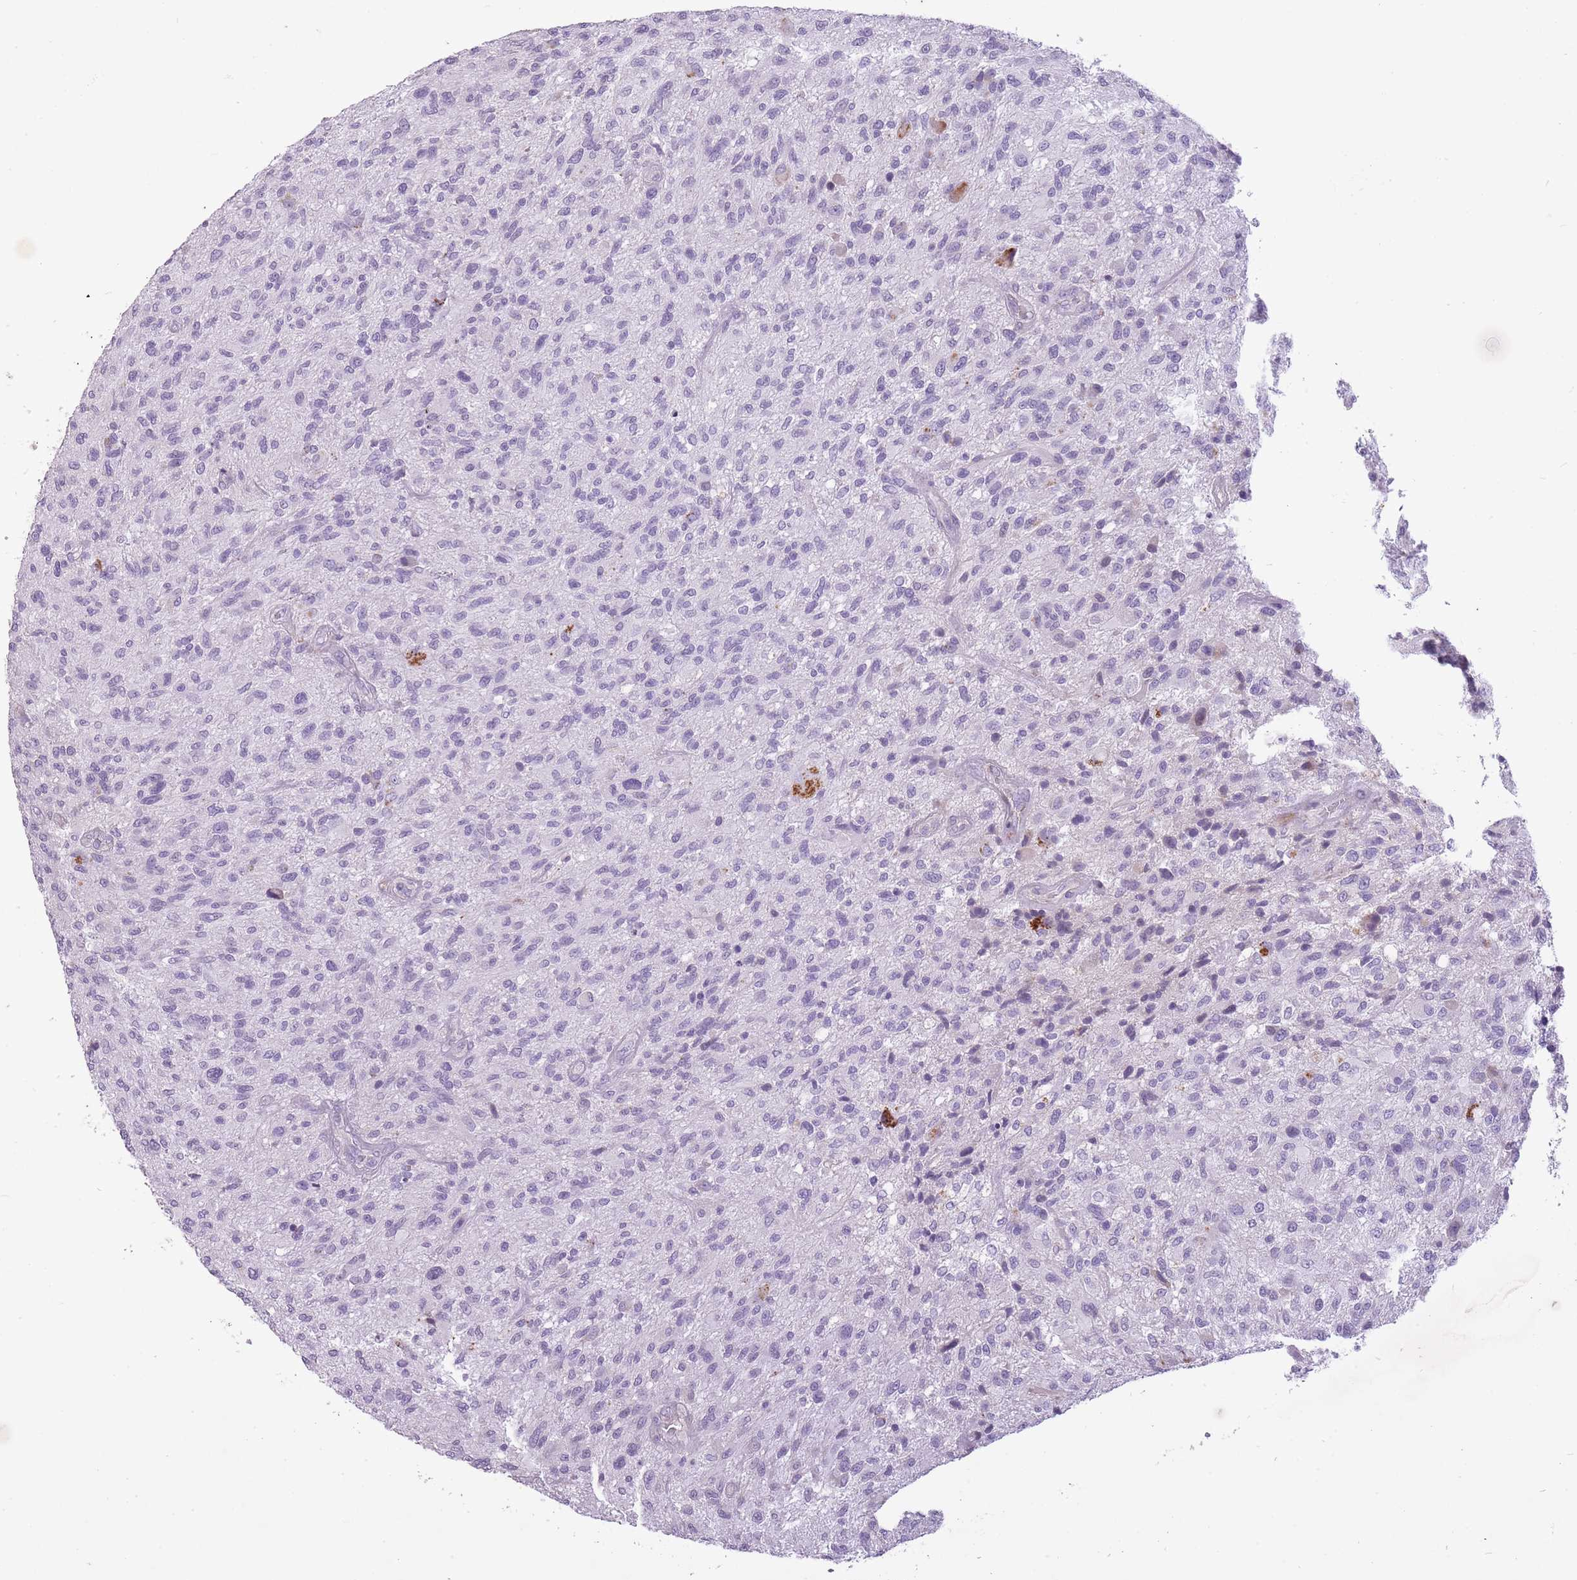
{"staining": {"intensity": "negative", "quantity": "none", "location": "none"}, "tissue": "glioma", "cell_type": "Tumor cells", "image_type": "cancer", "snomed": [{"axis": "morphology", "description": "Glioma, malignant, High grade"}, {"axis": "topography", "description": "Brain"}], "caption": "Tumor cells are negative for brown protein staining in high-grade glioma (malignant).", "gene": "CNTNAP3", "patient": {"sex": "male", "age": 47}}